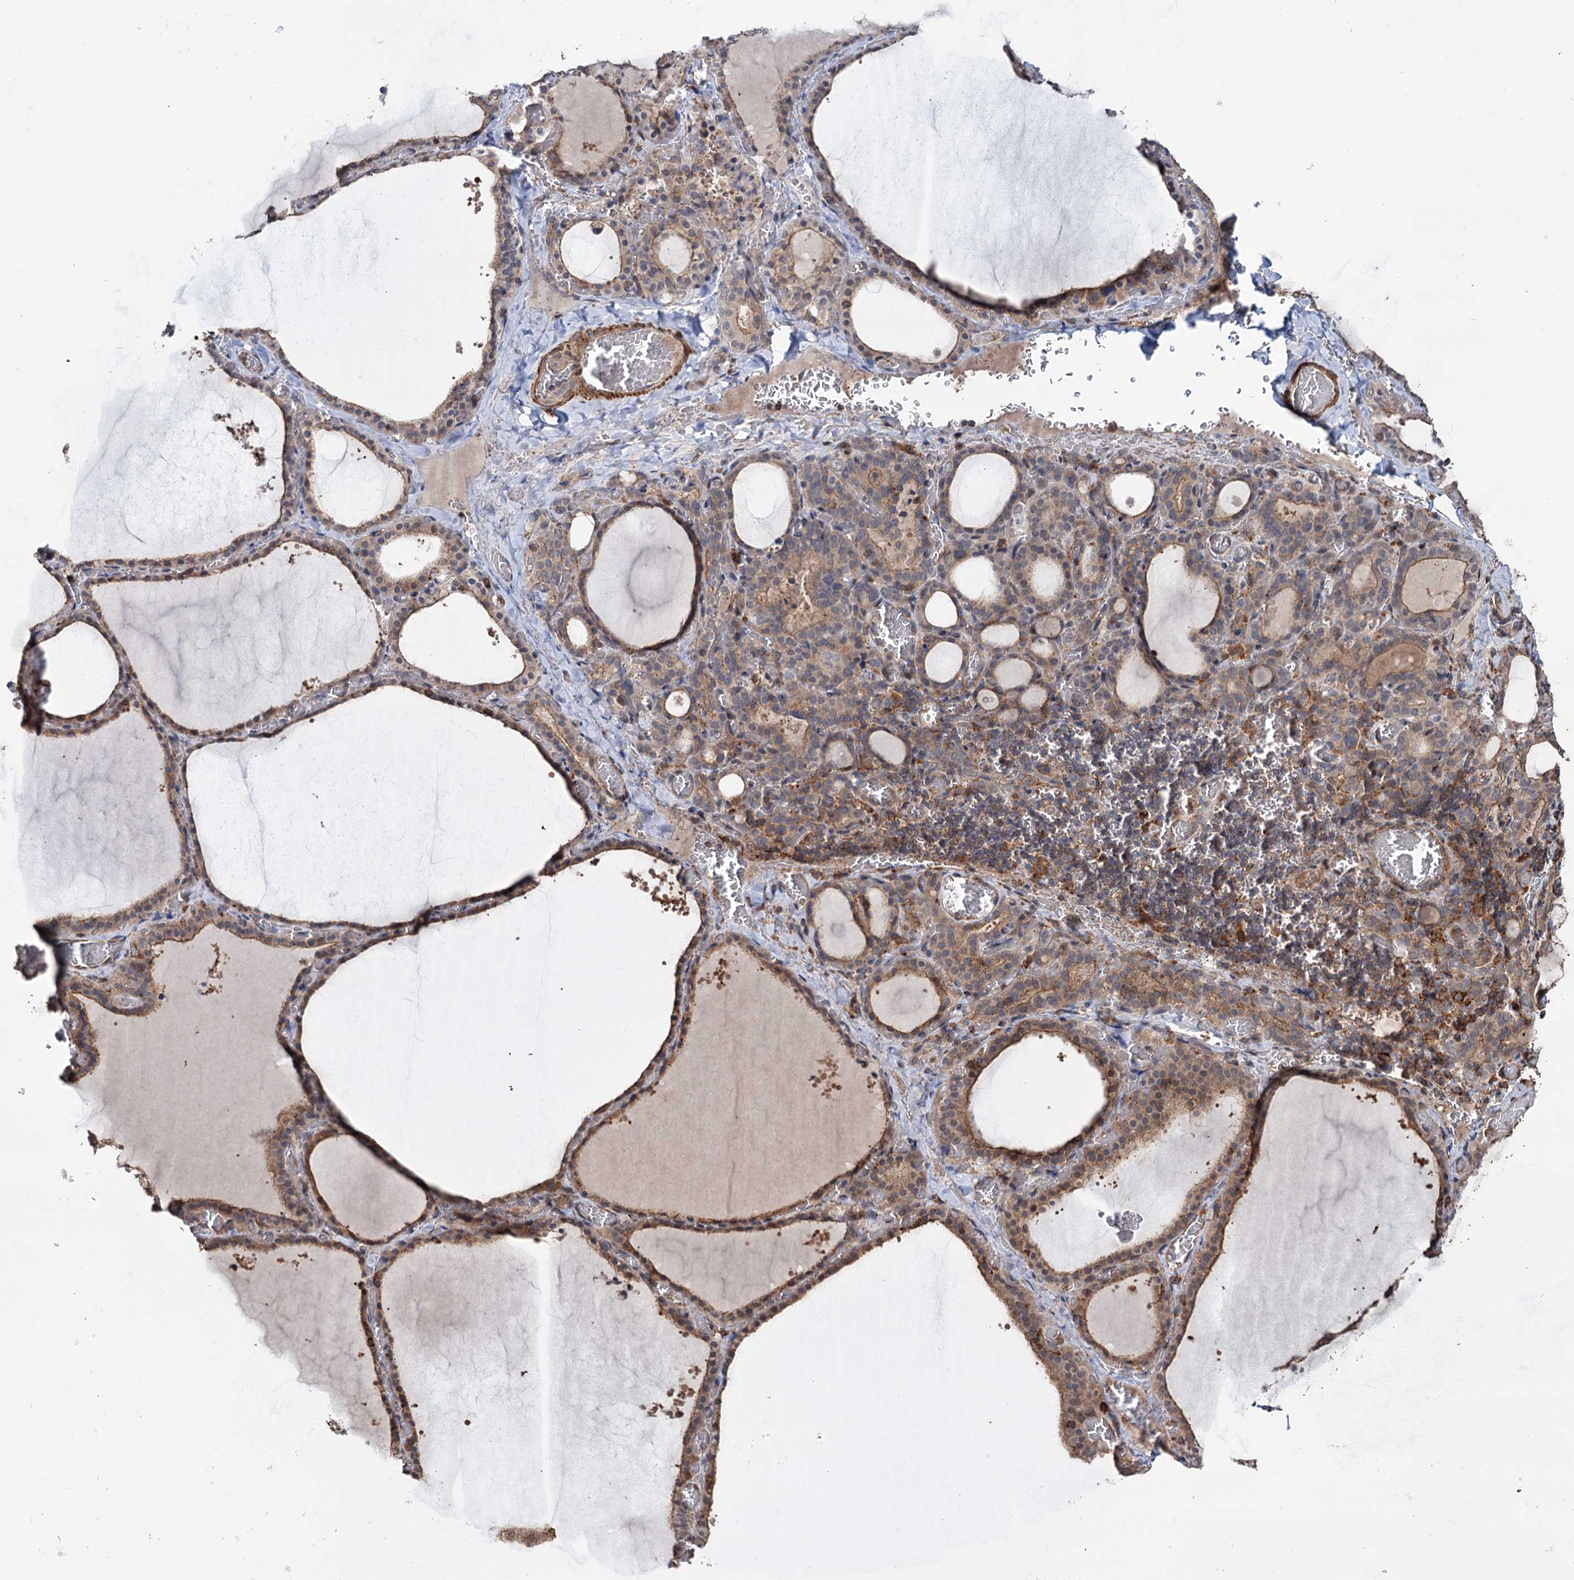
{"staining": {"intensity": "moderate", "quantity": ">75%", "location": "cytoplasmic/membranous"}, "tissue": "thyroid gland", "cell_type": "Glandular cells", "image_type": "normal", "snomed": [{"axis": "morphology", "description": "Normal tissue, NOS"}, {"axis": "topography", "description": "Thyroid gland"}], "caption": "Benign thyroid gland was stained to show a protein in brown. There is medium levels of moderate cytoplasmic/membranous positivity in about >75% of glandular cells.", "gene": "GRIP1", "patient": {"sex": "female", "age": 39}}